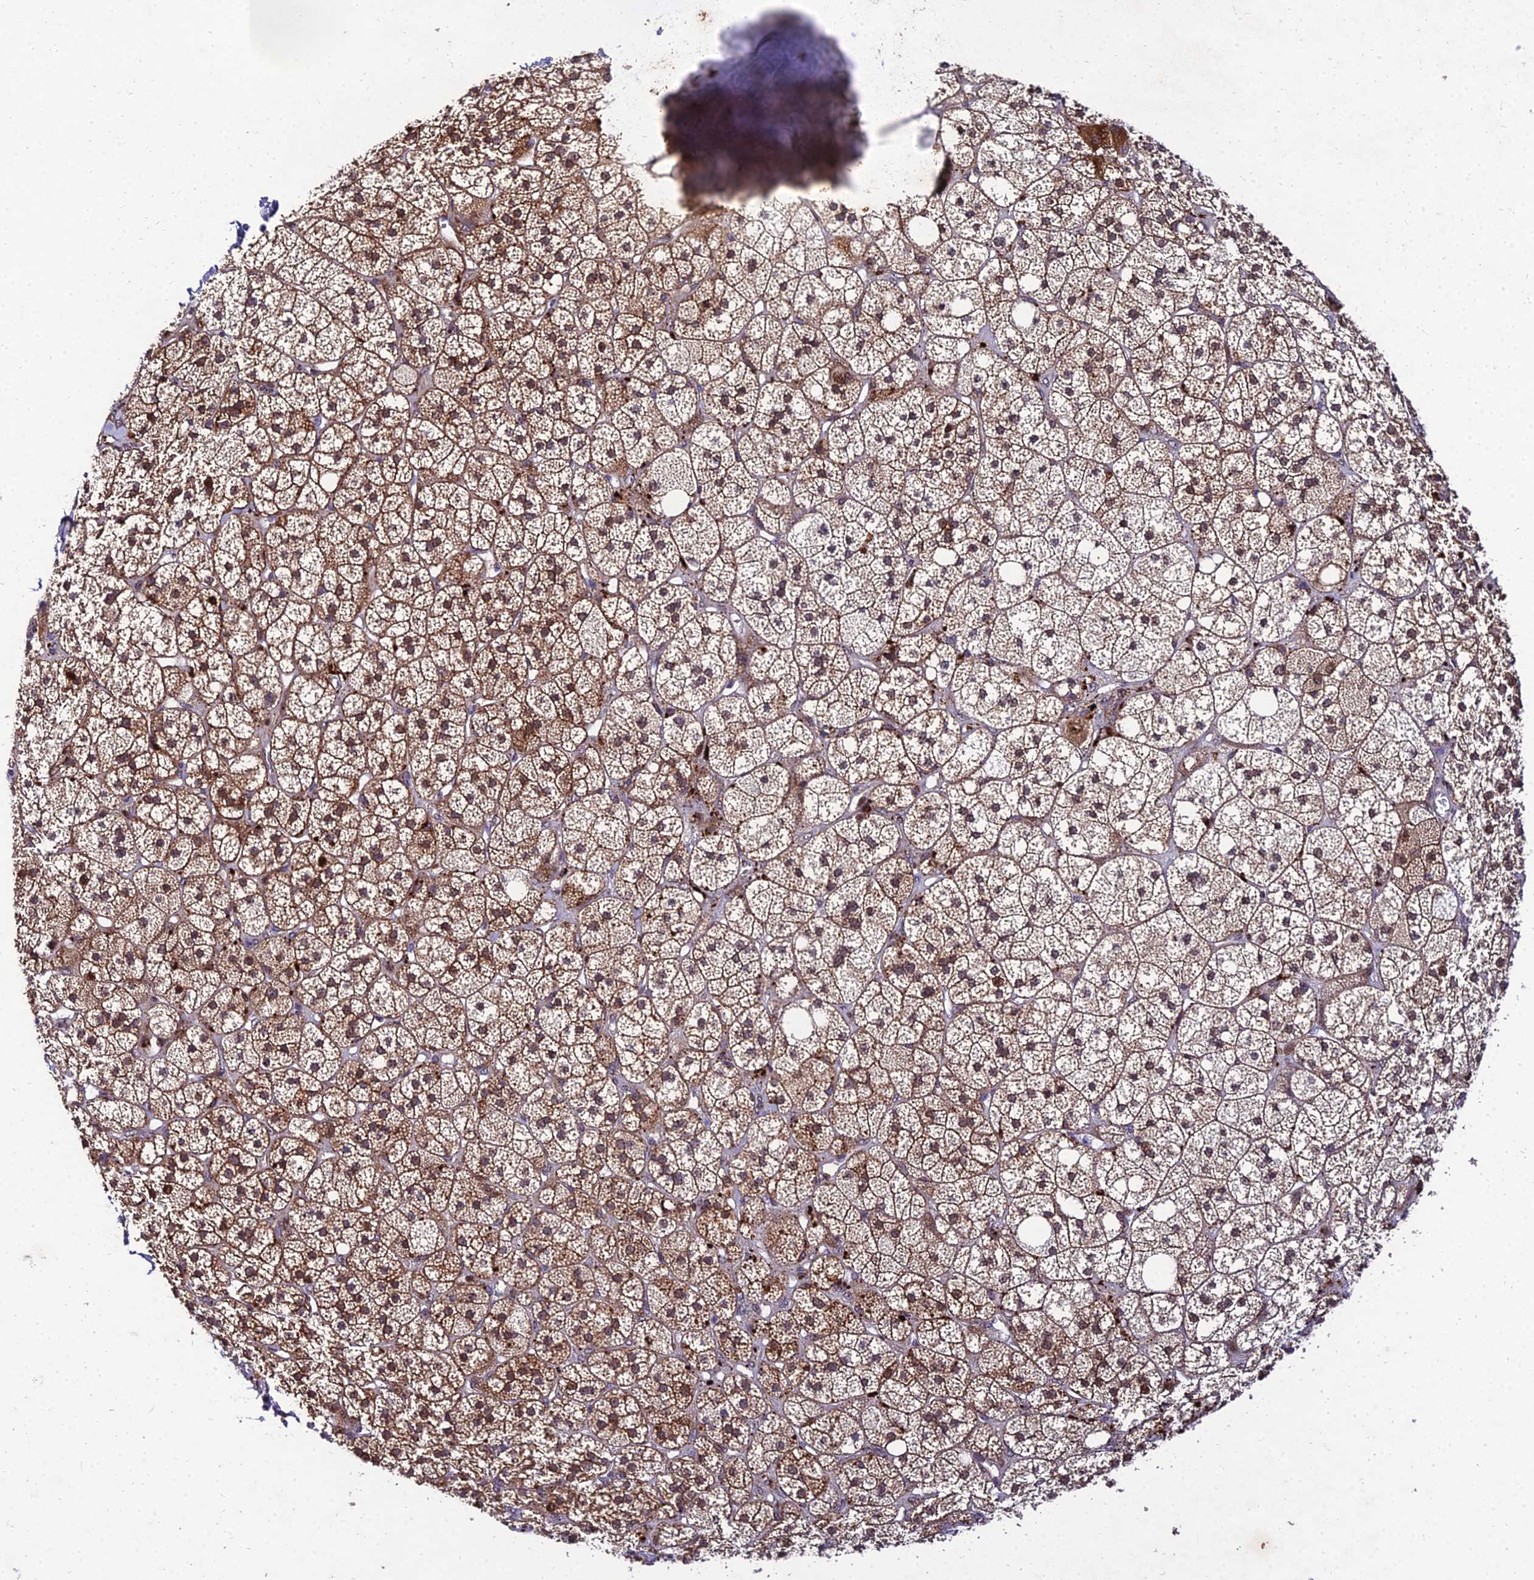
{"staining": {"intensity": "strong", "quantity": "25%-75%", "location": "cytoplasmic/membranous,nuclear"}, "tissue": "adrenal gland", "cell_type": "Glandular cells", "image_type": "normal", "snomed": [{"axis": "morphology", "description": "Normal tissue, NOS"}, {"axis": "topography", "description": "Adrenal gland"}], "caption": "Protein staining demonstrates strong cytoplasmic/membranous,nuclear staining in about 25%-75% of glandular cells in benign adrenal gland.", "gene": "MKKS", "patient": {"sex": "male", "age": 61}}